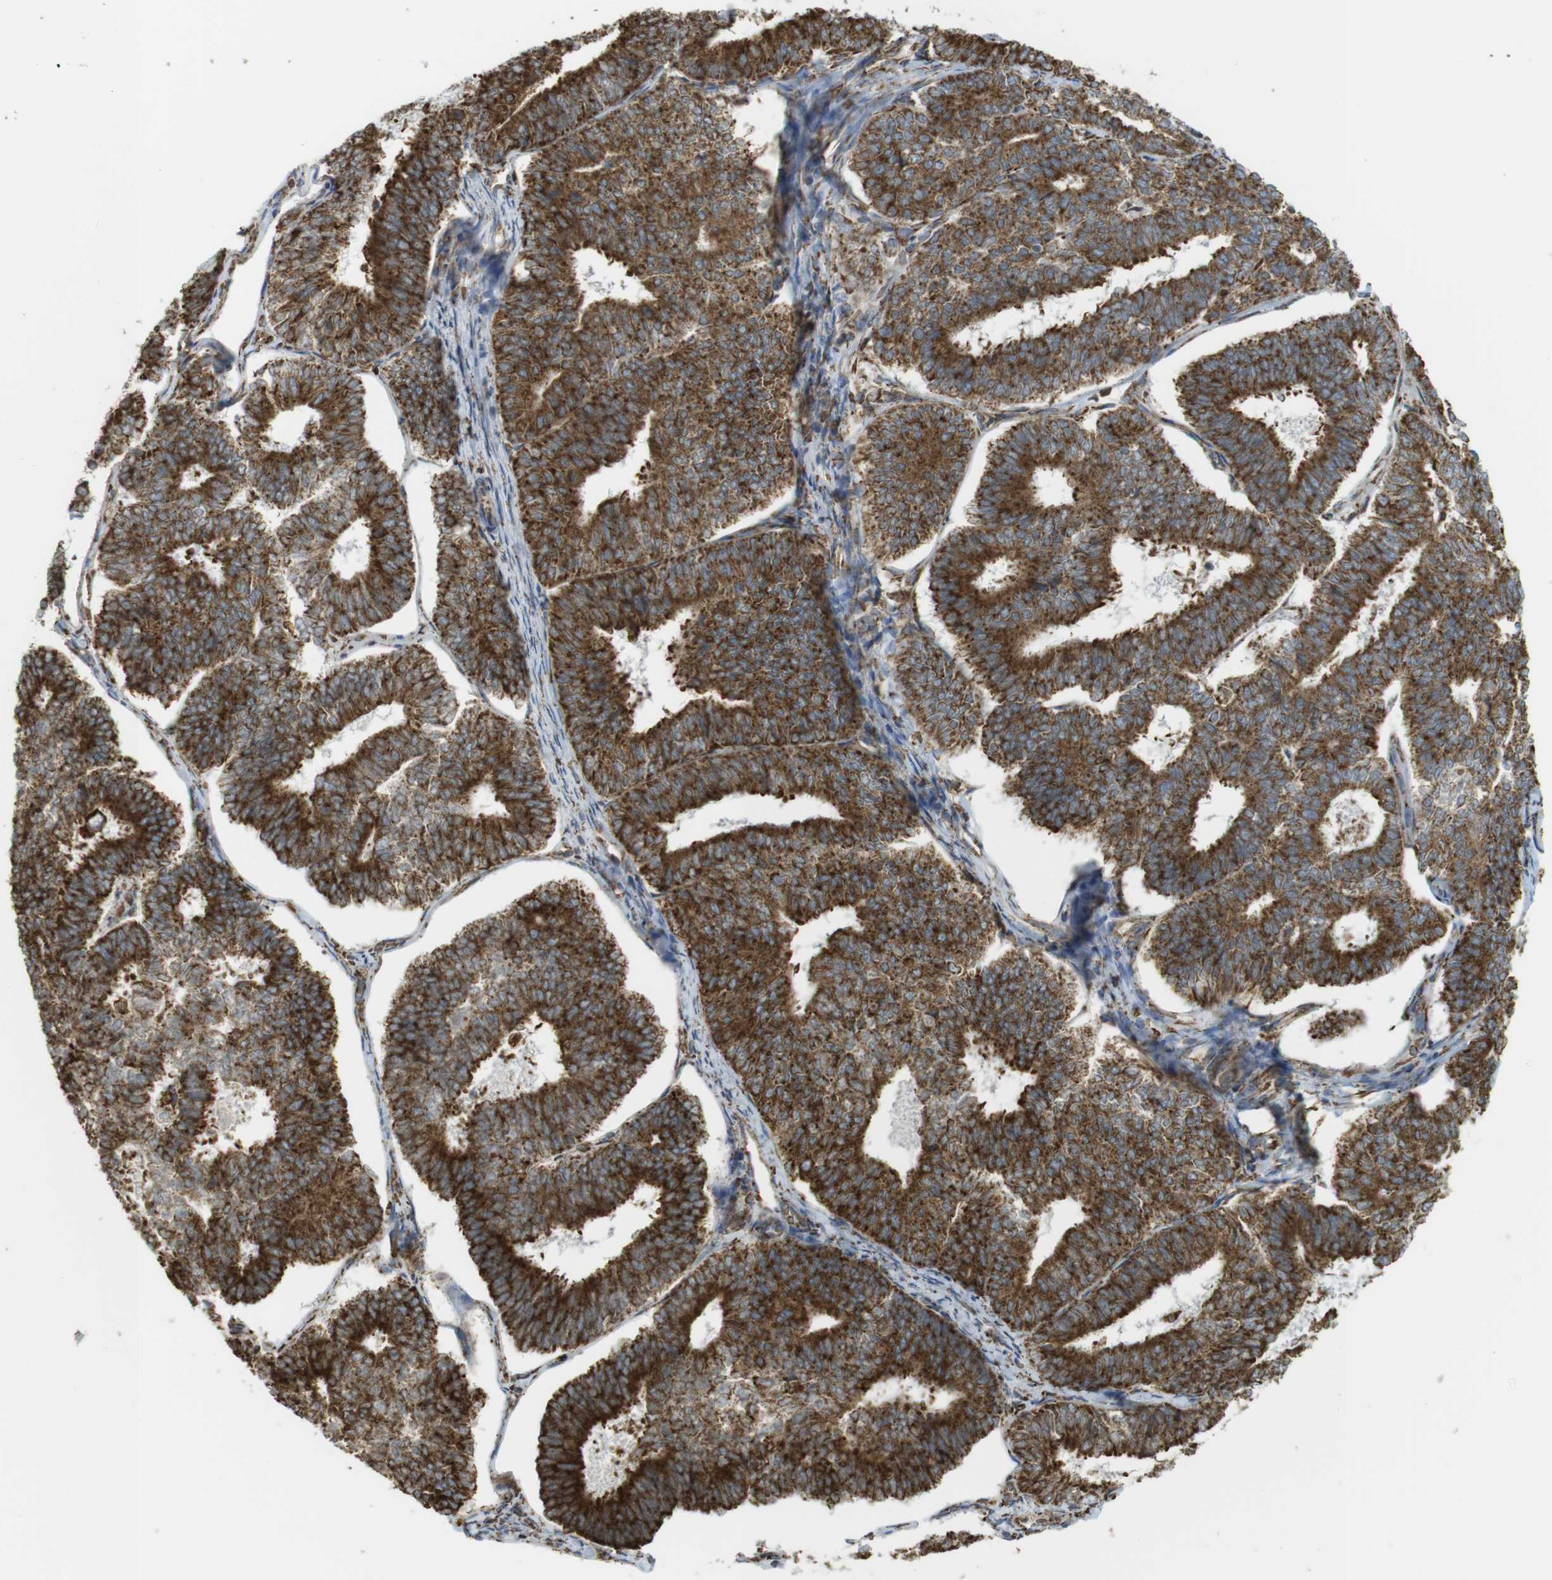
{"staining": {"intensity": "strong", "quantity": ">75%", "location": "cytoplasmic/membranous"}, "tissue": "endometrial cancer", "cell_type": "Tumor cells", "image_type": "cancer", "snomed": [{"axis": "morphology", "description": "Adenocarcinoma, NOS"}, {"axis": "topography", "description": "Endometrium"}], "caption": "Tumor cells demonstrate strong cytoplasmic/membranous expression in approximately >75% of cells in endometrial cancer (adenocarcinoma).", "gene": "MBOAT2", "patient": {"sex": "female", "age": 70}}